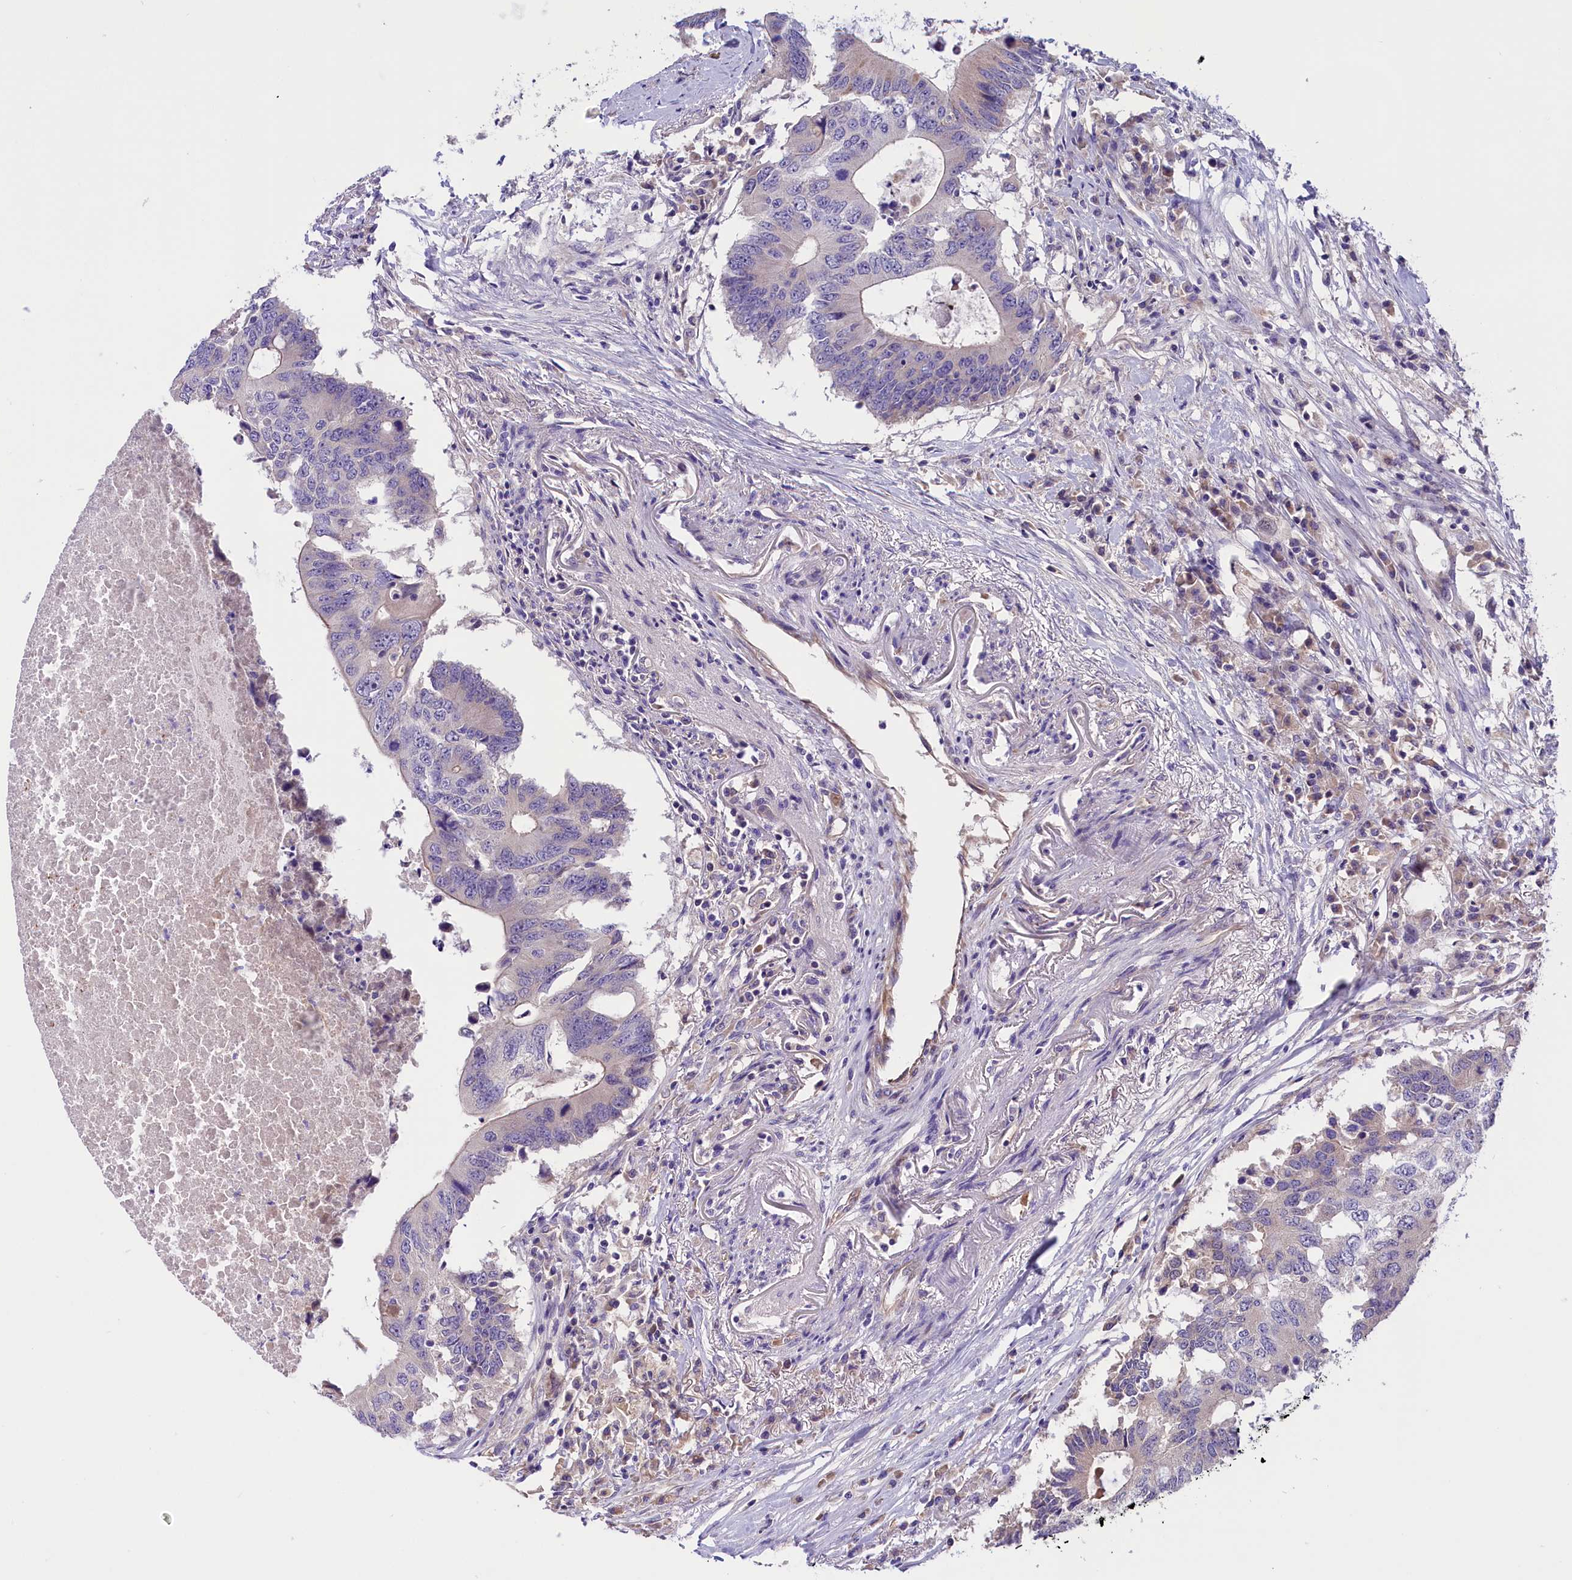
{"staining": {"intensity": "negative", "quantity": "none", "location": "none"}, "tissue": "colorectal cancer", "cell_type": "Tumor cells", "image_type": "cancer", "snomed": [{"axis": "morphology", "description": "Adenocarcinoma, NOS"}, {"axis": "topography", "description": "Colon"}], "caption": "An image of colorectal cancer stained for a protein exhibits no brown staining in tumor cells. (Brightfield microscopy of DAB IHC at high magnification).", "gene": "CCDC32", "patient": {"sex": "male", "age": 71}}